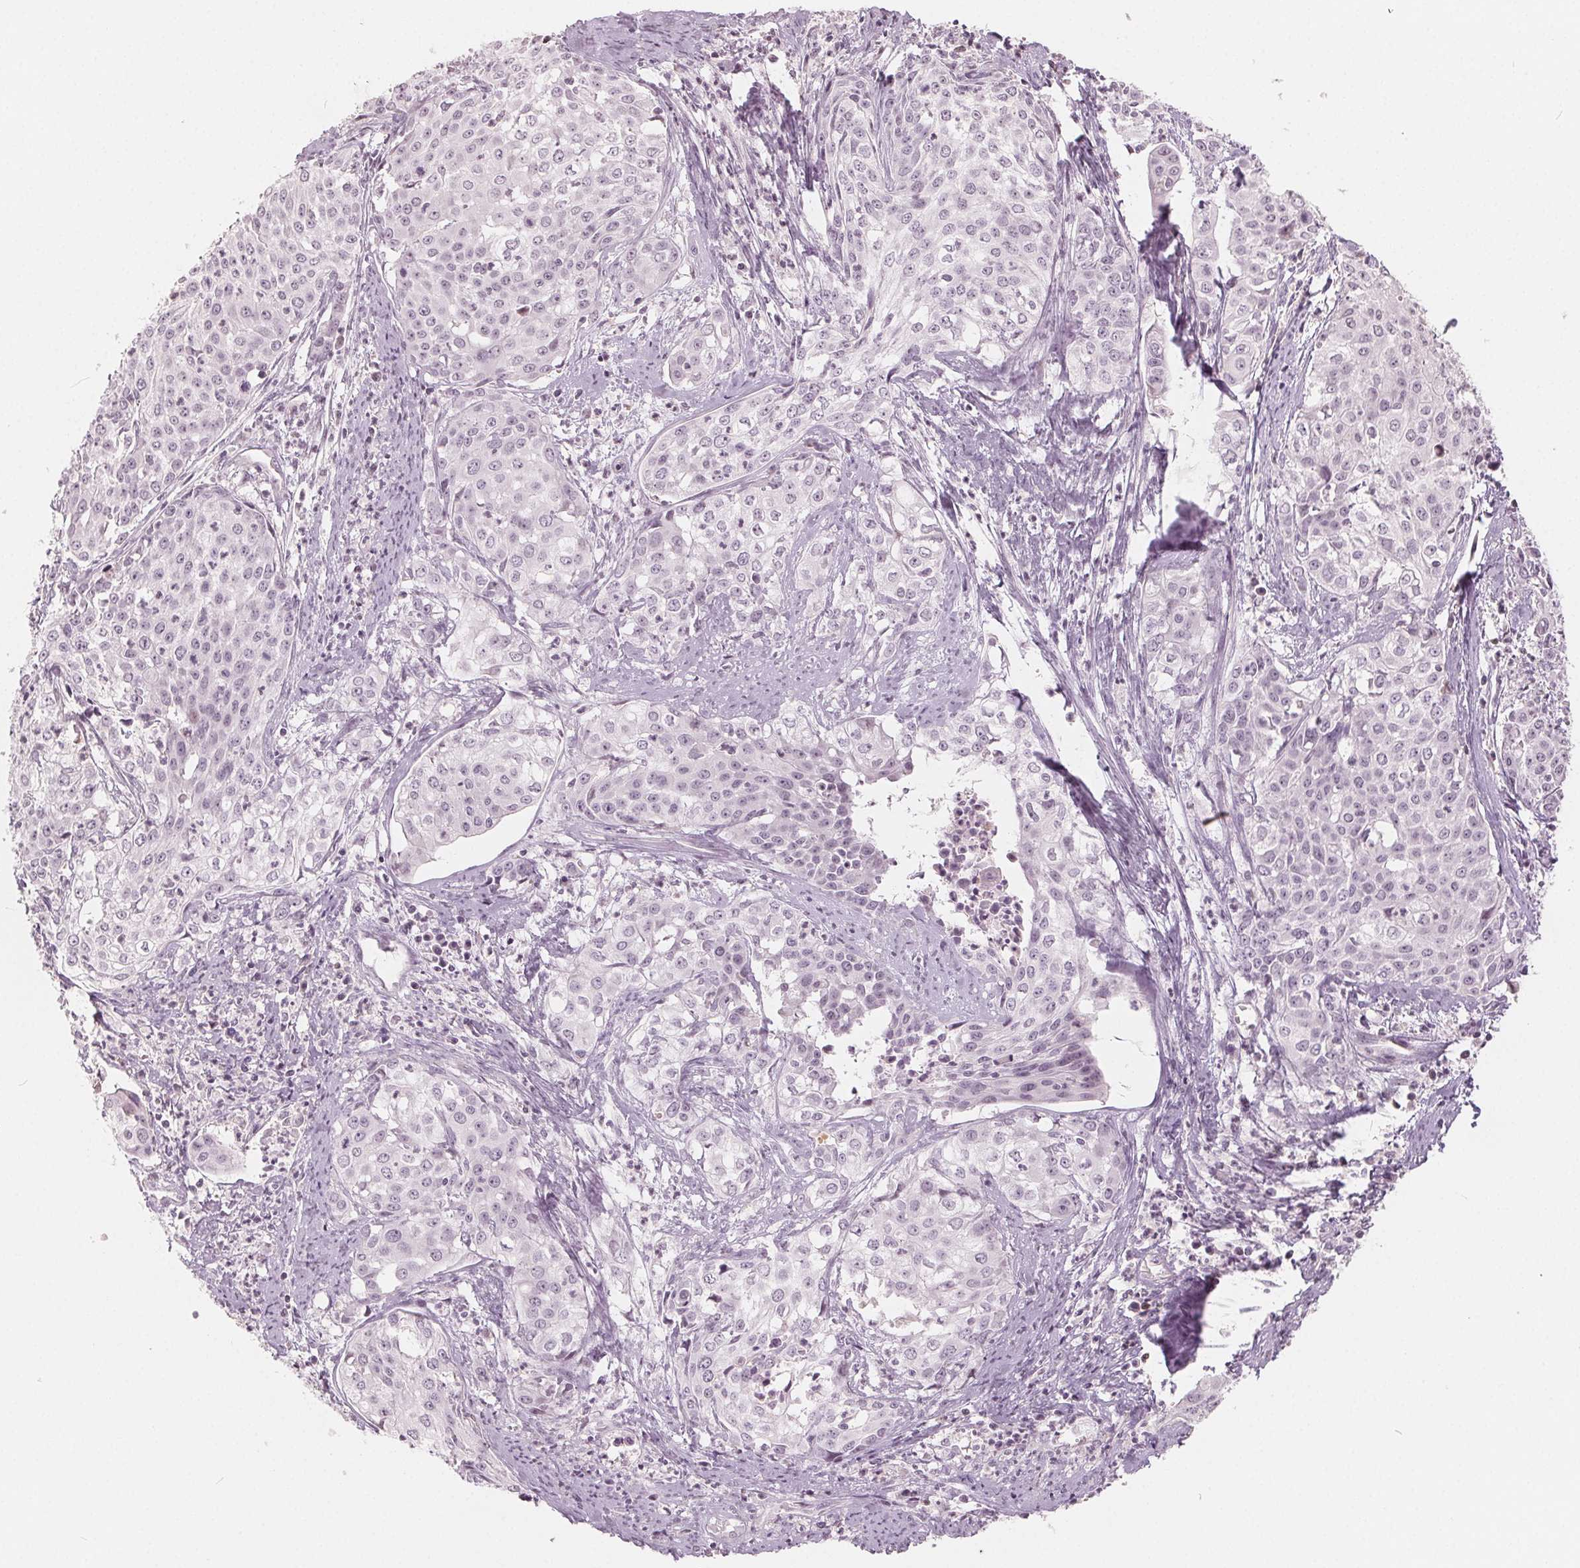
{"staining": {"intensity": "negative", "quantity": "none", "location": "none"}, "tissue": "cervical cancer", "cell_type": "Tumor cells", "image_type": "cancer", "snomed": [{"axis": "morphology", "description": "Squamous cell carcinoma, NOS"}, {"axis": "topography", "description": "Cervix"}], "caption": "Immunohistochemistry (IHC) photomicrograph of cervical cancer (squamous cell carcinoma) stained for a protein (brown), which displays no positivity in tumor cells. Nuclei are stained in blue.", "gene": "ZBBX", "patient": {"sex": "female", "age": 39}}